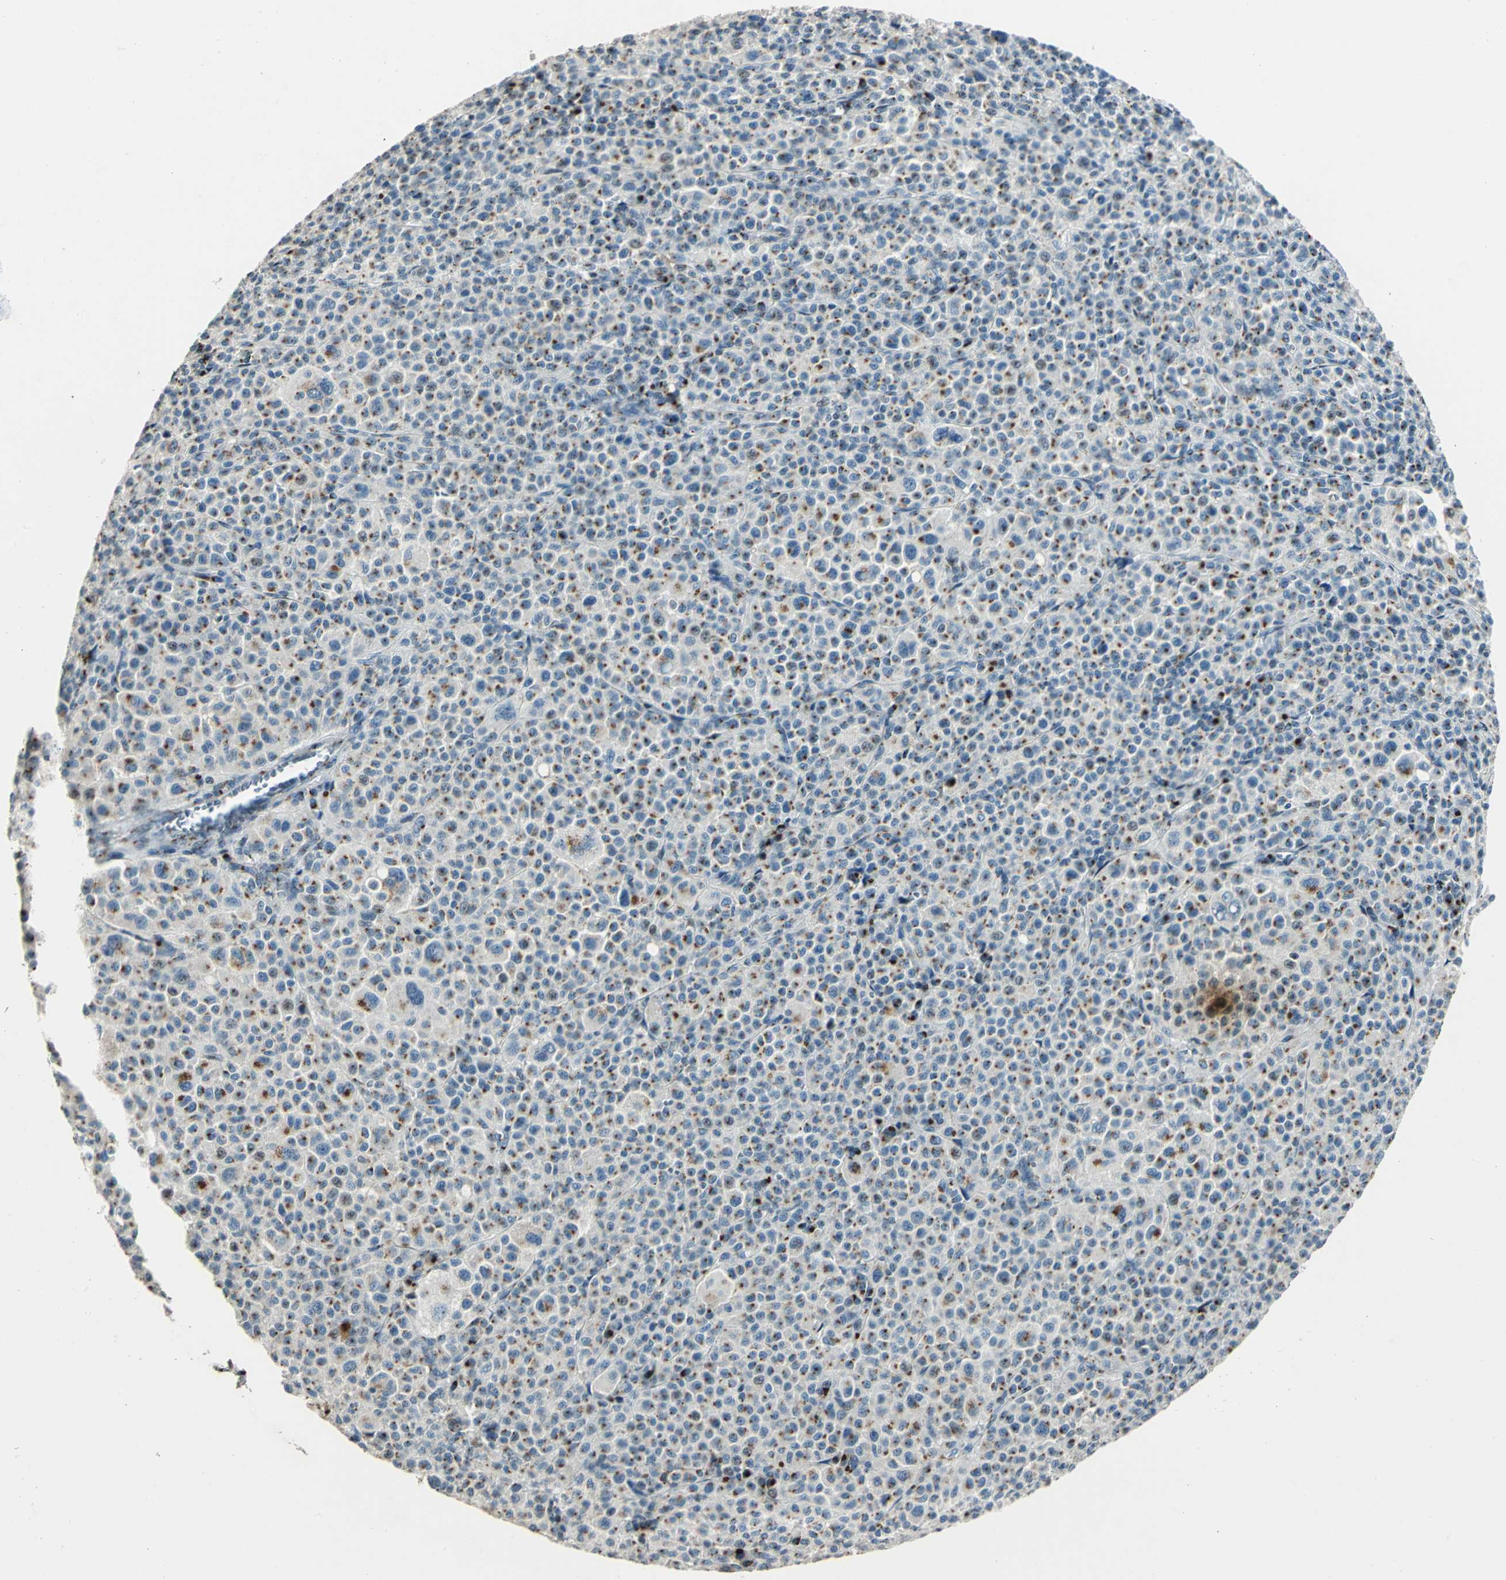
{"staining": {"intensity": "moderate", "quantity": ">75%", "location": "cytoplasmic/membranous"}, "tissue": "melanoma", "cell_type": "Tumor cells", "image_type": "cancer", "snomed": [{"axis": "morphology", "description": "Malignant melanoma, Metastatic site"}, {"axis": "topography", "description": "Skin"}], "caption": "Protein staining demonstrates moderate cytoplasmic/membranous positivity in about >75% of tumor cells in melanoma.", "gene": "TMEM115", "patient": {"sex": "female", "age": 74}}